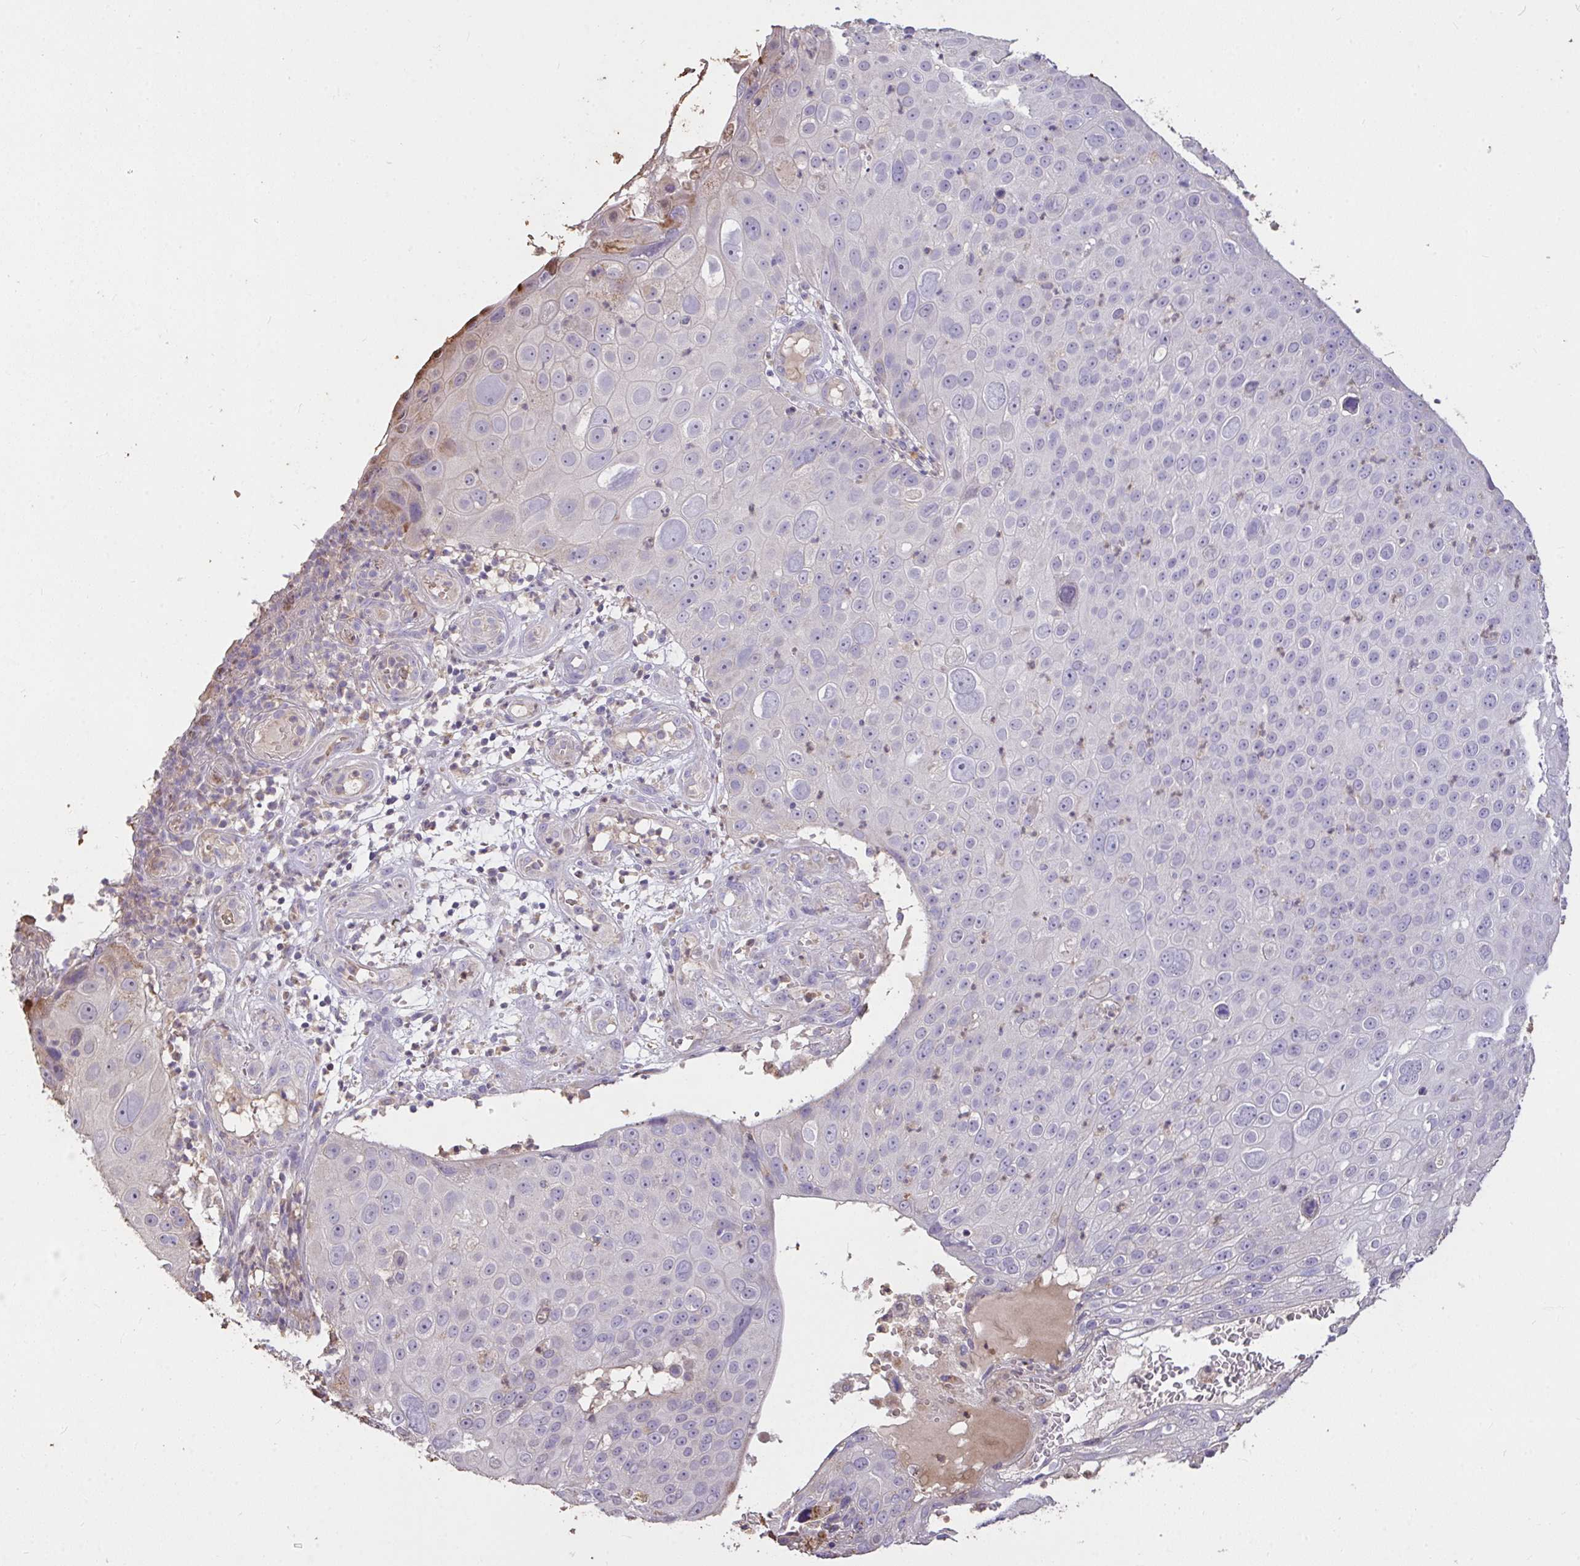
{"staining": {"intensity": "negative", "quantity": "none", "location": "none"}, "tissue": "skin cancer", "cell_type": "Tumor cells", "image_type": "cancer", "snomed": [{"axis": "morphology", "description": "Squamous cell carcinoma, NOS"}, {"axis": "topography", "description": "Skin"}], "caption": "The image shows no significant positivity in tumor cells of skin cancer.", "gene": "FCER1A", "patient": {"sex": "male", "age": 71}}